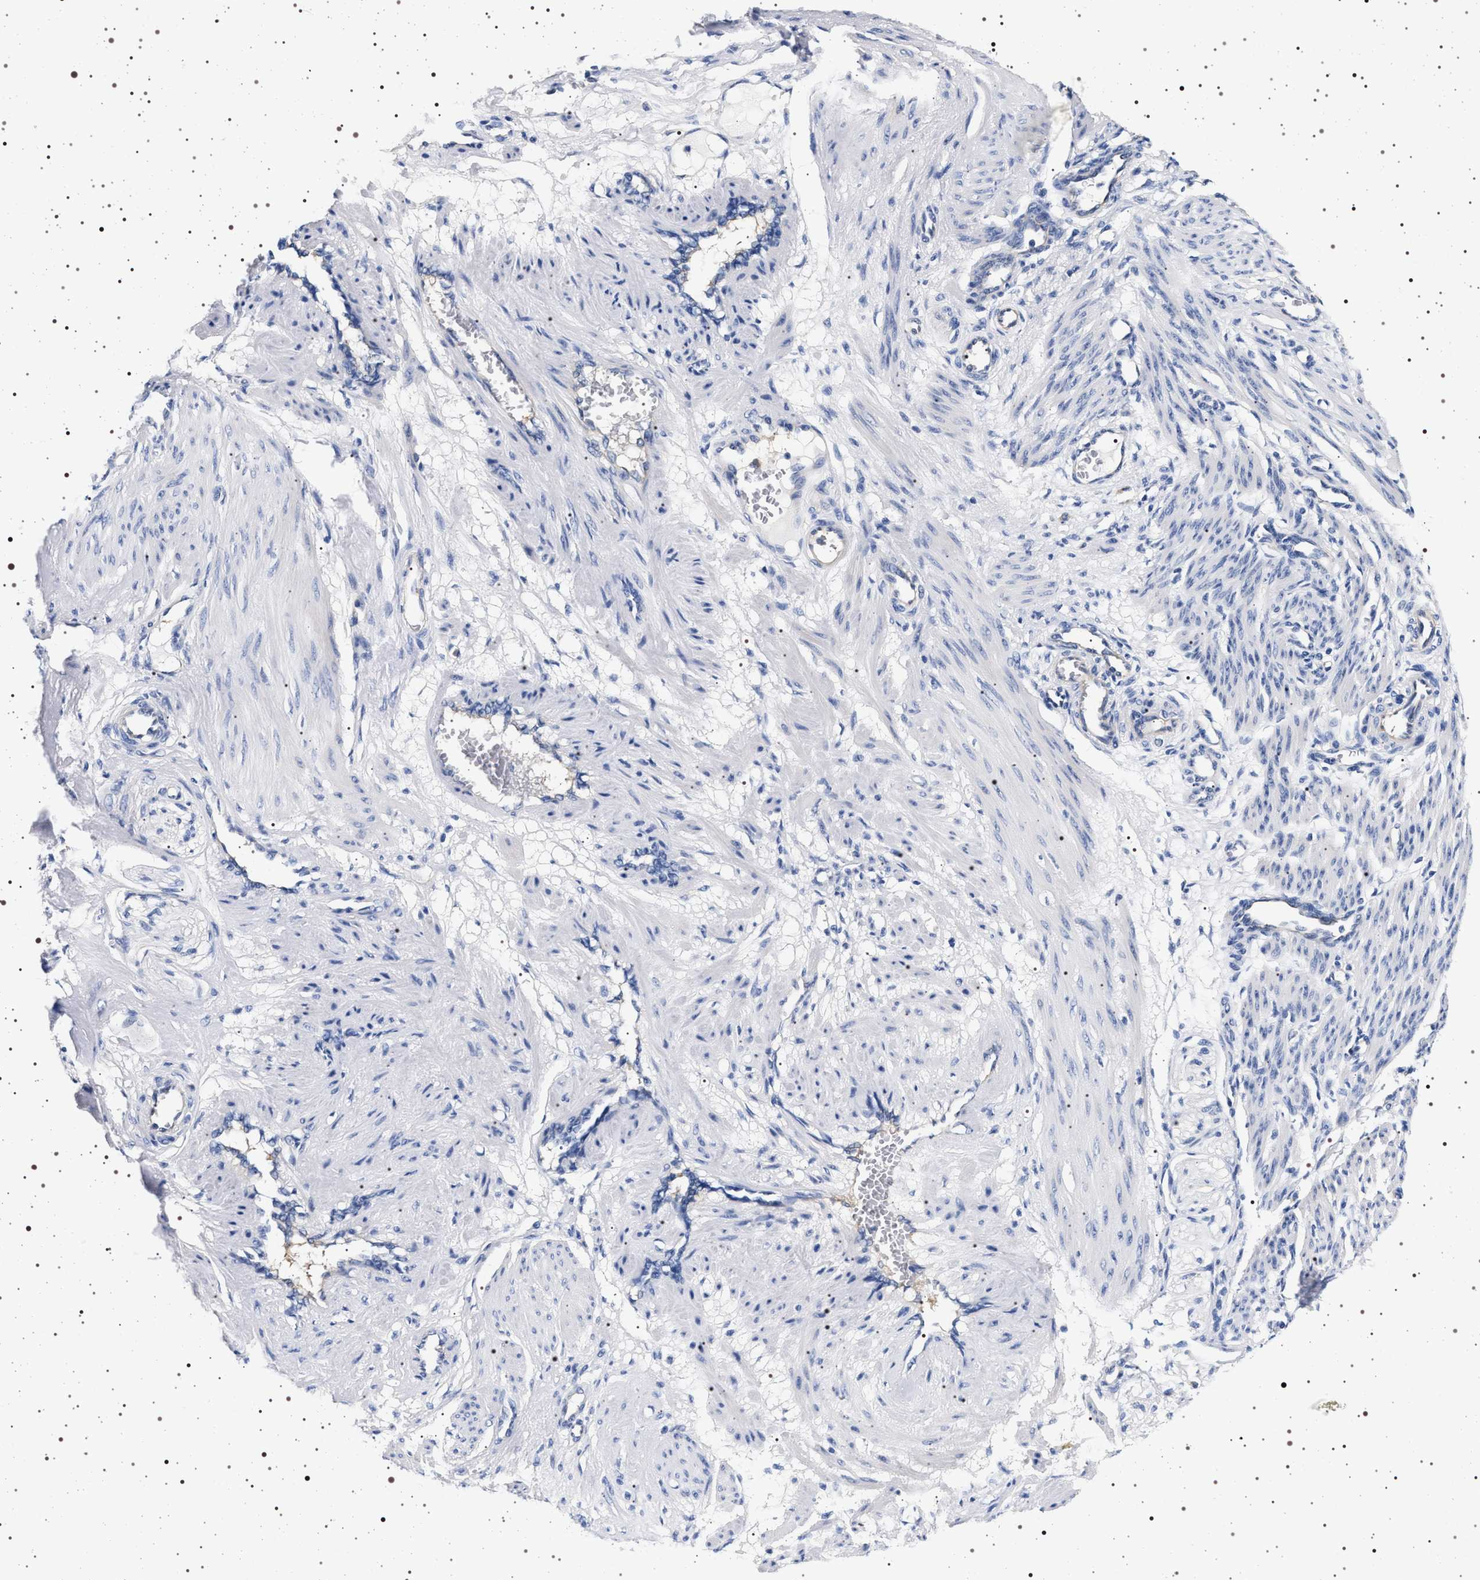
{"staining": {"intensity": "negative", "quantity": "none", "location": "none"}, "tissue": "smooth muscle", "cell_type": "Smooth muscle cells", "image_type": "normal", "snomed": [{"axis": "morphology", "description": "Normal tissue, NOS"}, {"axis": "topography", "description": "Endometrium"}], "caption": "Immunohistochemistry histopathology image of benign smooth muscle: smooth muscle stained with DAB demonstrates no significant protein positivity in smooth muscle cells.", "gene": "HSD17B1", "patient": {"sex": "female", "age": 33}}